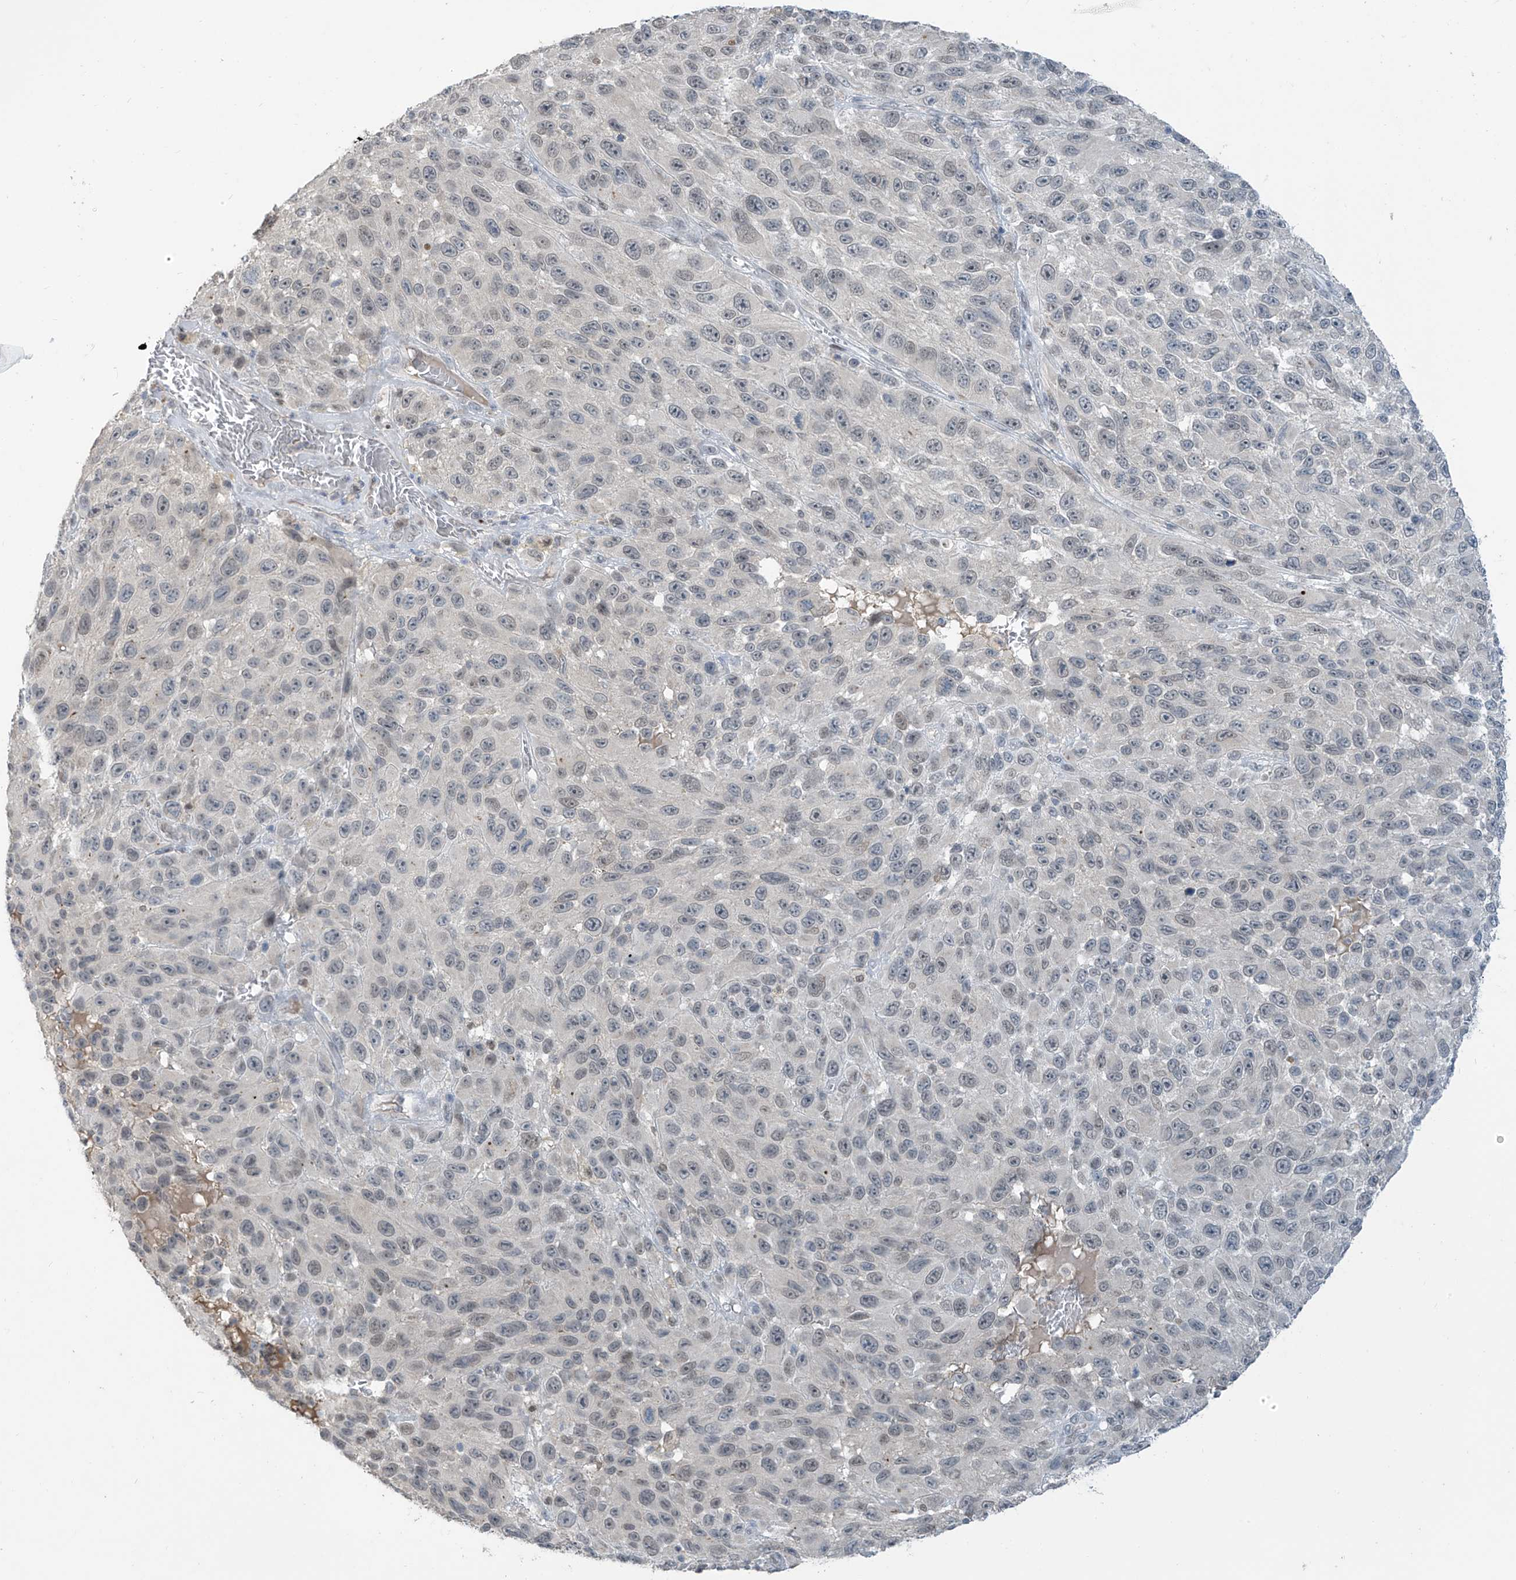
{"staining": {"intensity": "negative", "quantity": "none", "location": "none"}, "tissue": "melanoma", "cell_type": "Tumor cells", "image_type": "cancer", "snomed": [{"axis": "morphology", "description": "Malignant melanoma, NOS"}, {"axis": "topography", "description": "Skin"}], "caption": "Immunohistochemistry photomicrograph of human melanoma stained for a protein (brown), which exhibits no expression in tumor cells.", "gene": "METAP1D", "patient": {"sex": "female", "age": 96}}